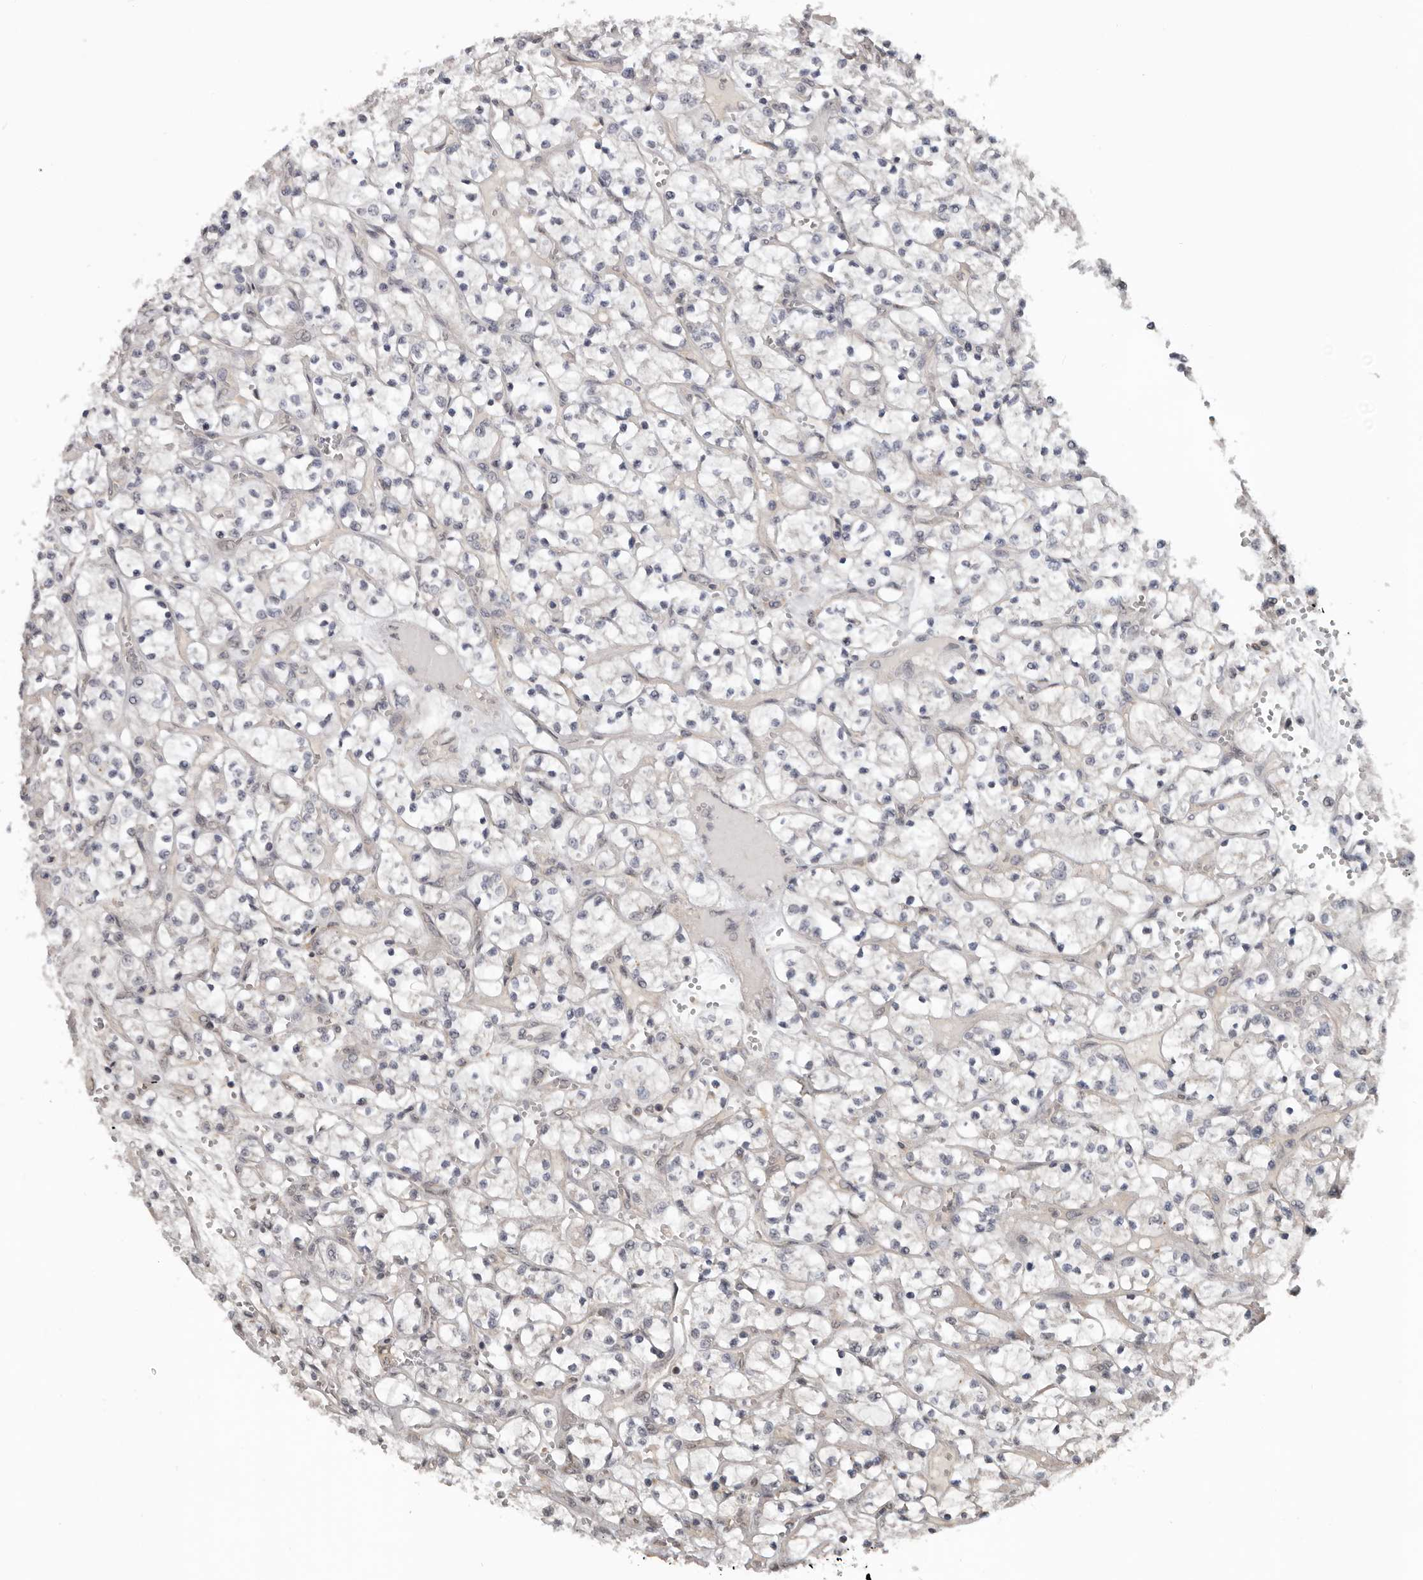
{"staining": {"intensity": "negative", "quantity": "none", "location": "none"}, "tissue": "renal cancer", "cell_type": "Tumor cells", "image_type": "cancer", "snomed": [{"axis": "morphology", "description": "Adenocarcinoma, NOS"}, {"axis": "topography", "description": "Kidney"}], "caption": "Tumor cells show no significant staining in adenocarcinoma (renal). The staining was performed using DAB to visualize the protein expression in brown, while the nuclei were stained in blue with hematoxylin (Magnification: 20x).", "gene": "MOGAT2", "patient": {"sex": "female", "age": 69}}